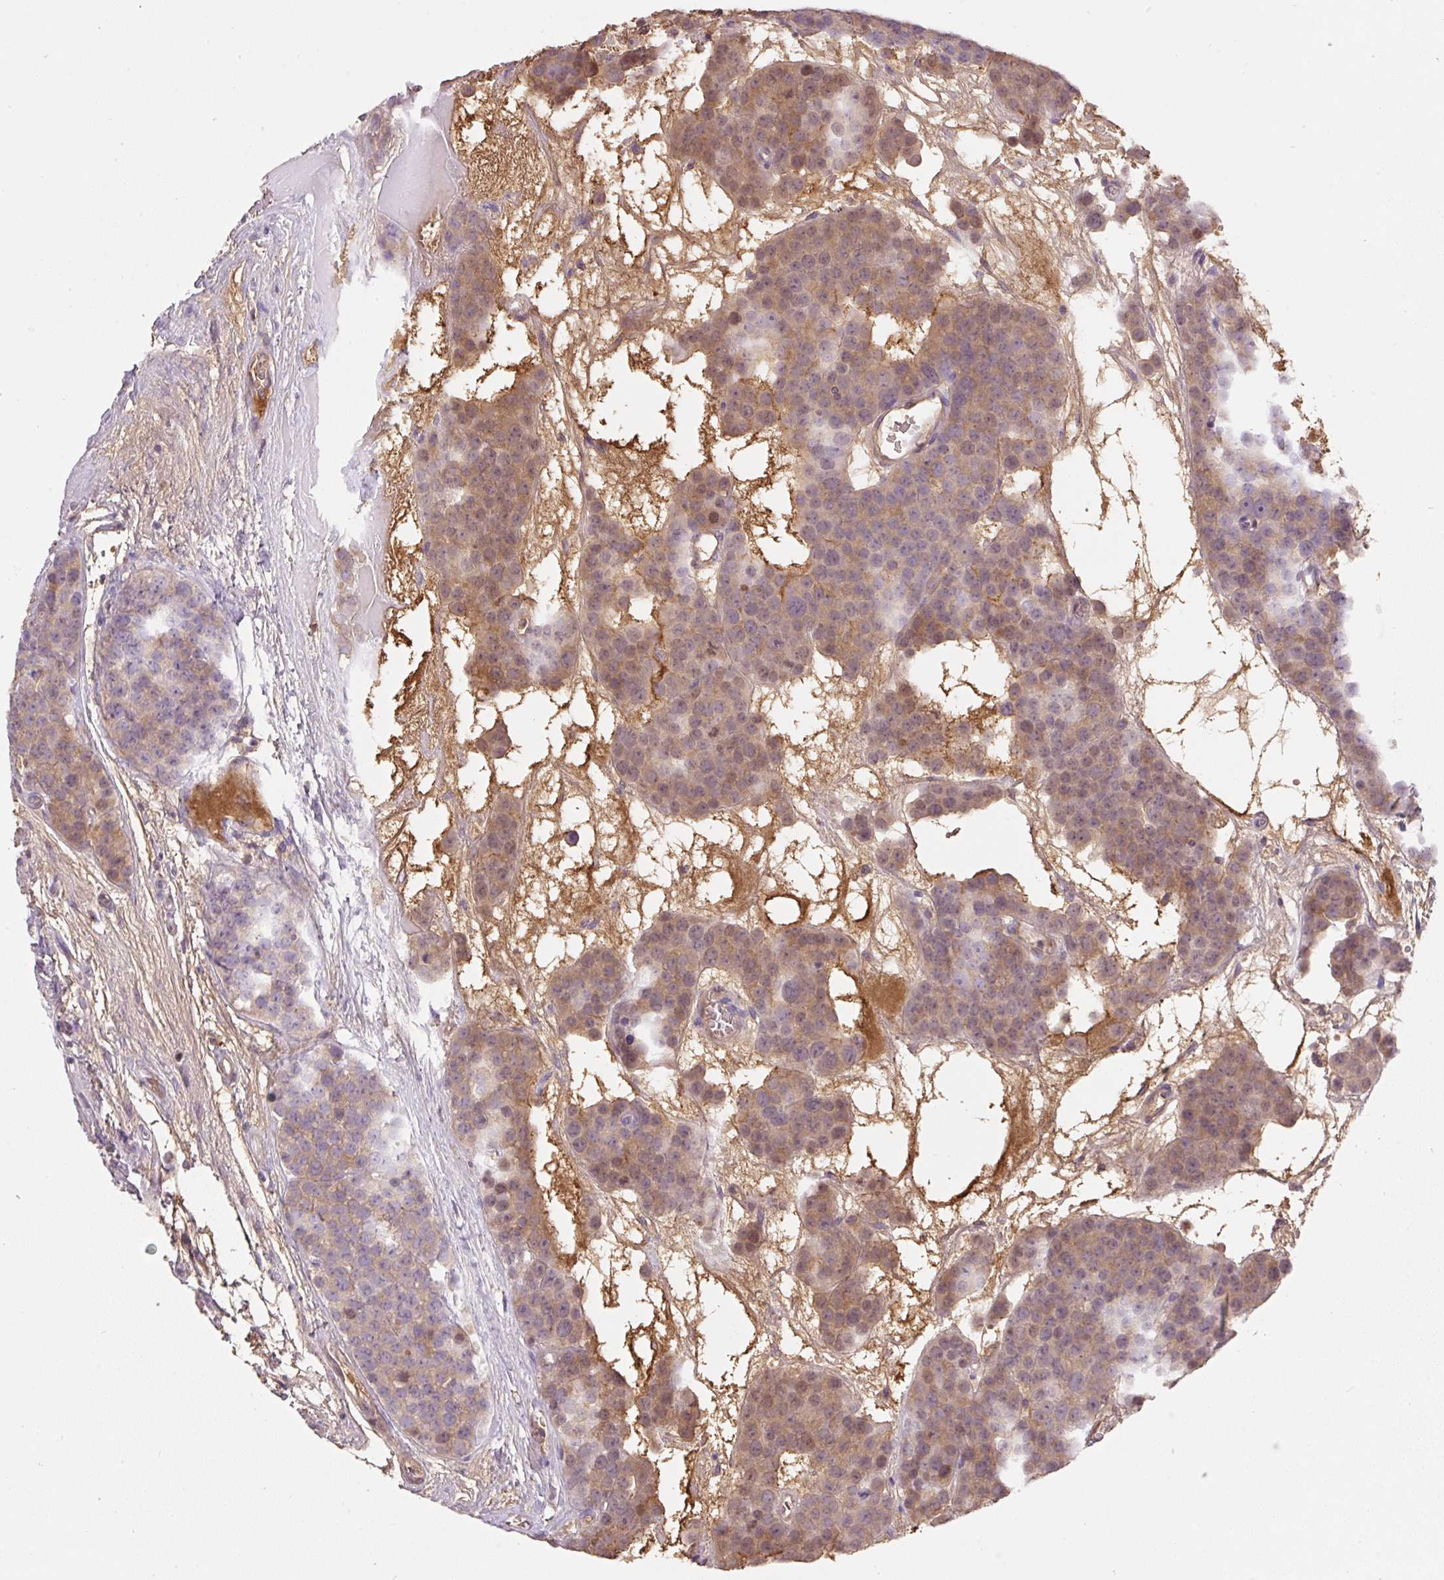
{"staining": {"intensity": "moderate", "quantity": ">75%", "location": "cytoplasmic/membranous,nuclear"}, "tissue": "testis cancer", "cell_type": "Tumor cells", "image_type": "cancer", "snomed": [{"axis": "morphology", "description": "Seminoma, NOS"}, {"axis": "topography", "description": "Testis"}], "caption": "Protein expression analysis of testis cancer demonstrates moderate cytoplasmic/membranous and nuclear expression in about >75% of tumor cells.", "gene": "TDRD15", "patient": {"sex": "male", "age": 71}}